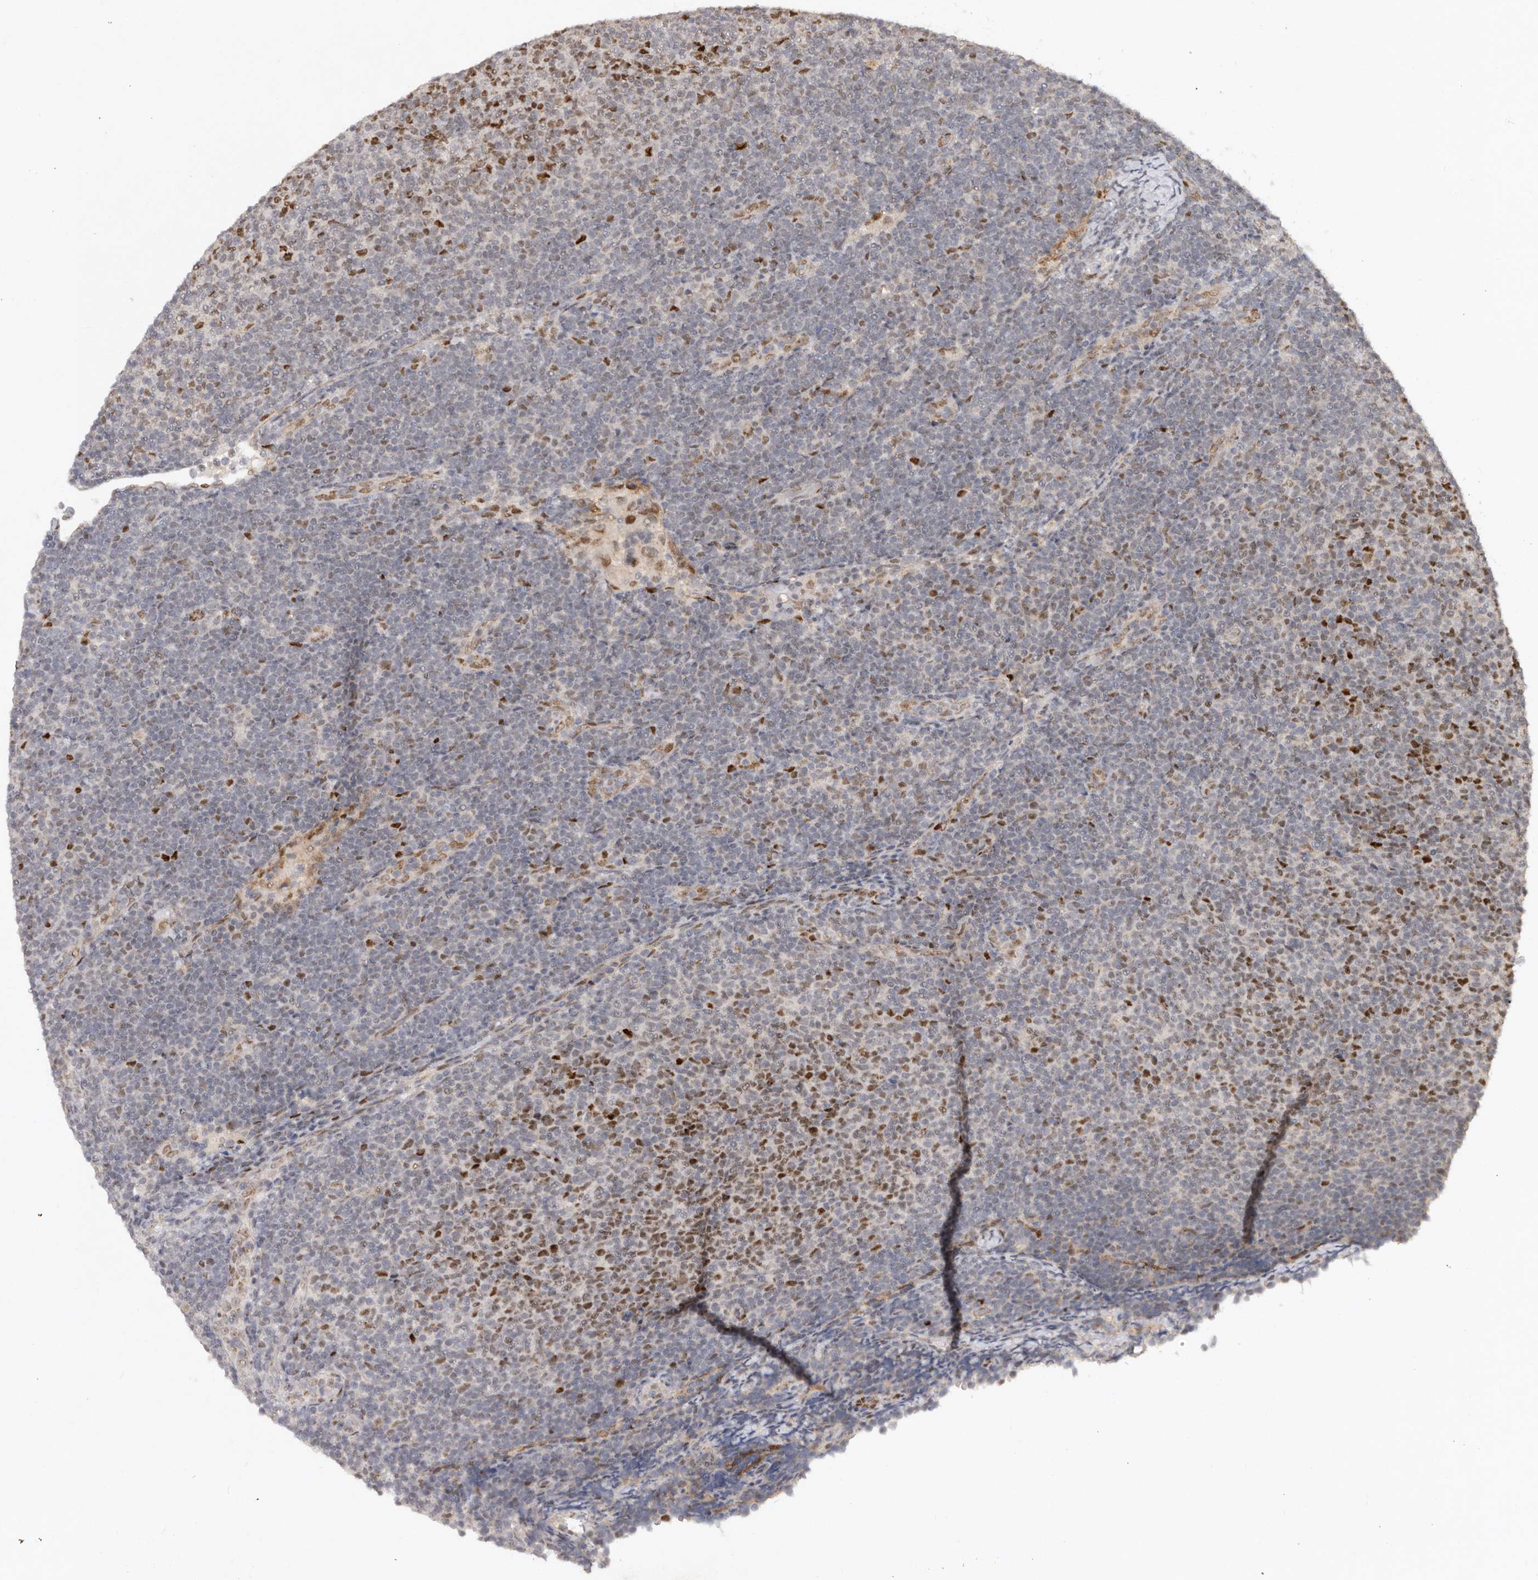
{"staining": {"intensity": "moderate", "quantity": "25%-75%", "location": "nuclear"}, "tissue": "lymphoma", "cell_type": "Tumor cells", "image_type": "cancer", "snomed": [{"axis": "morphology", "description": "Malignant lymphoma, non-Hodgkin's type, Low grade"}, {"axis": "topography", "description": "Lymph node"}], "caption": "The immunohistochemical stain shows moderate nuclear positivity in tumor cells of malignant lymphoma, non-Hodgkin's type (low-grade) tissue.", "gene": "KLF7", "patient": {"sex": "male", "age": 66}}